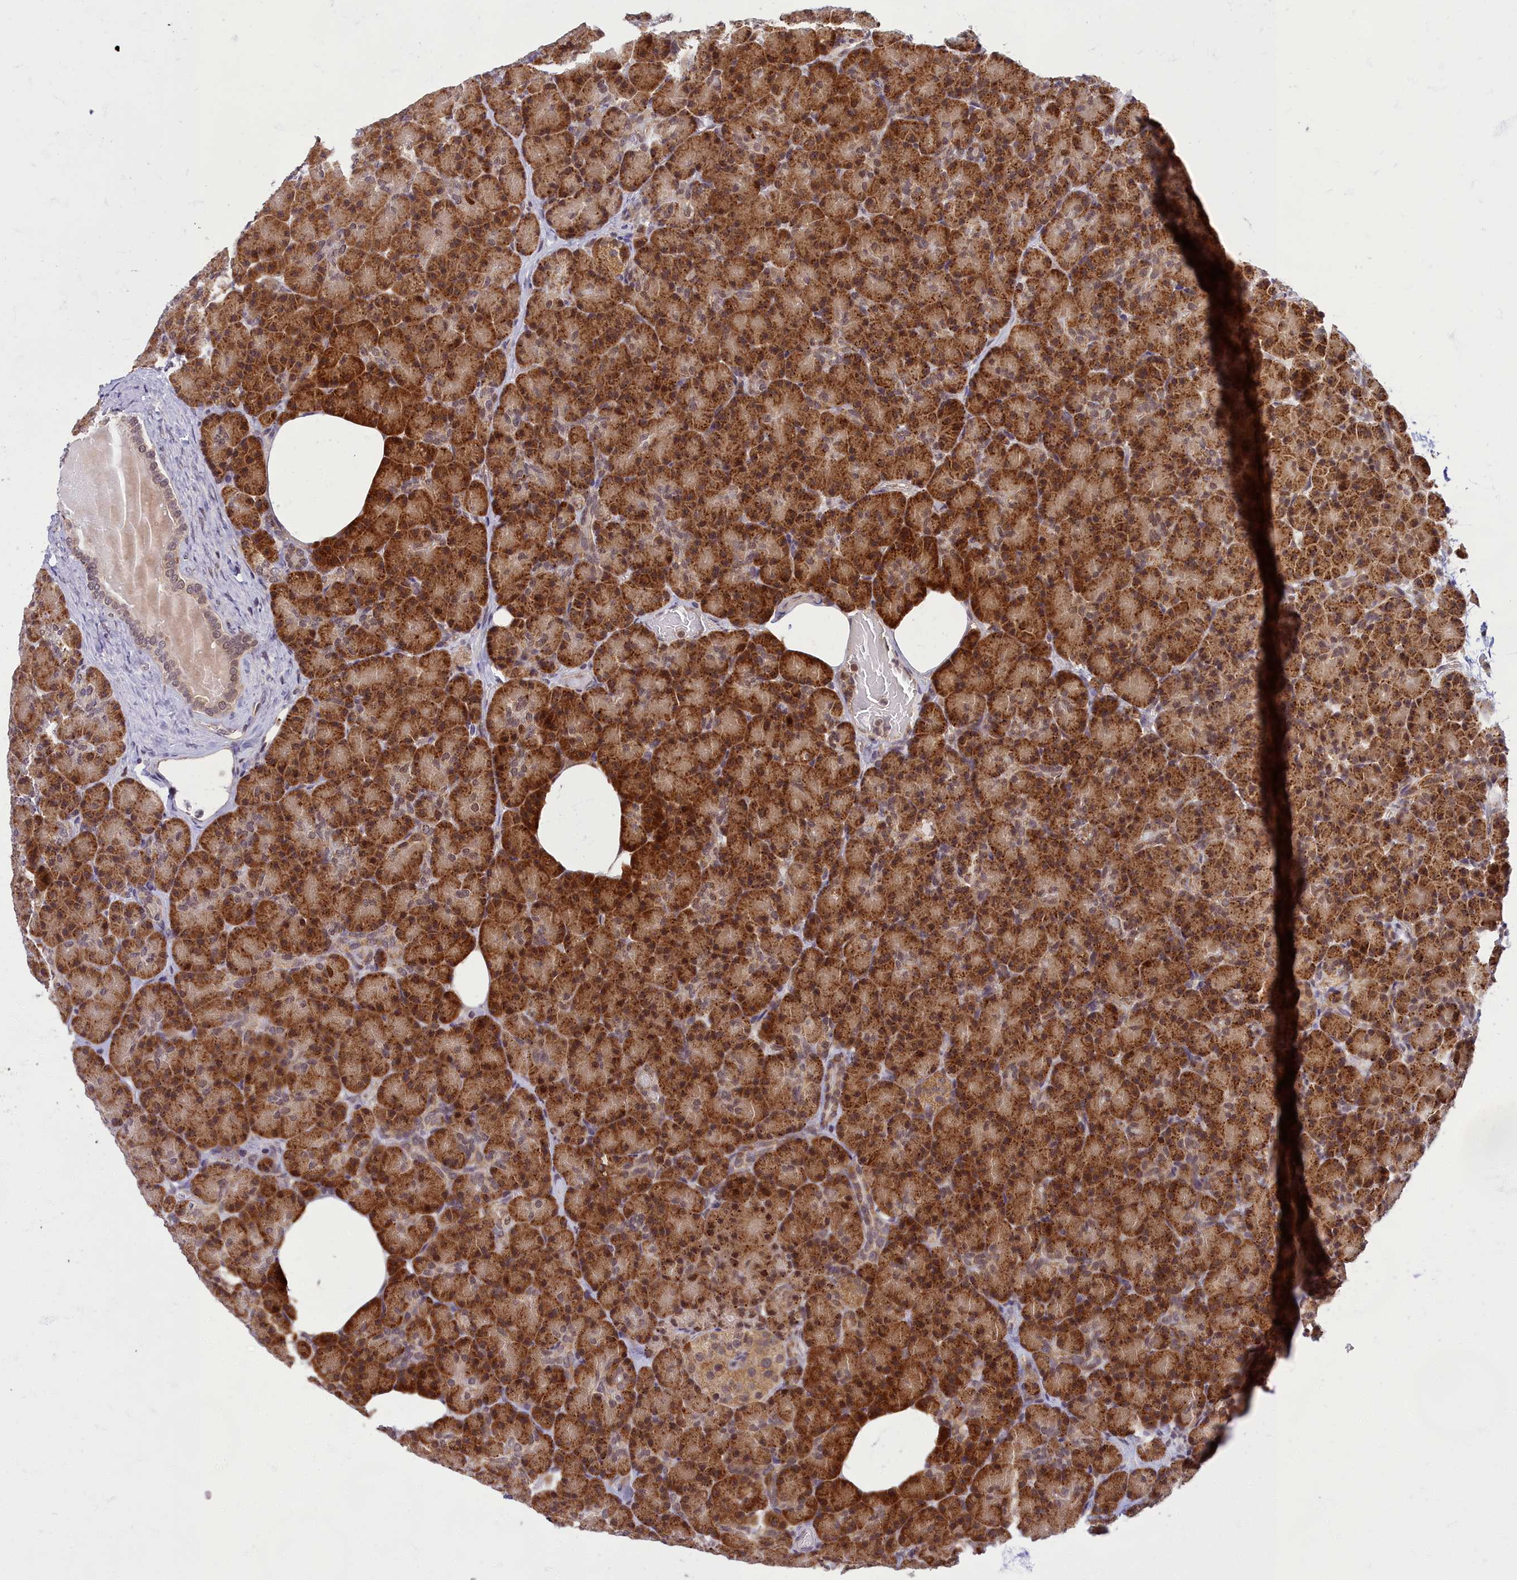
{"staining": {"intensity": "strong", "quantity": ">75%", "location": "cytoplasmic/membranous,nuclear"}, "tissue": "pancreas", "cell_type": "Exocrine glandular cells", "image_type": "normal", "snomed": [{"axis": "morphology", "description": "Normal tissue, NOS"}, {"axis": "topography", "description": "Pancreas"}], "caption": "Immunohistochemistry (IHC) image of benign human pancreas stained for a protein (brown), which demonstrates high levels of strong cytoplasmic/membranous,nuclear expression in about >75% of exocrine glandular cells.", "gene": "EARS2", "patient": {"sex": "female", "age": 43}}